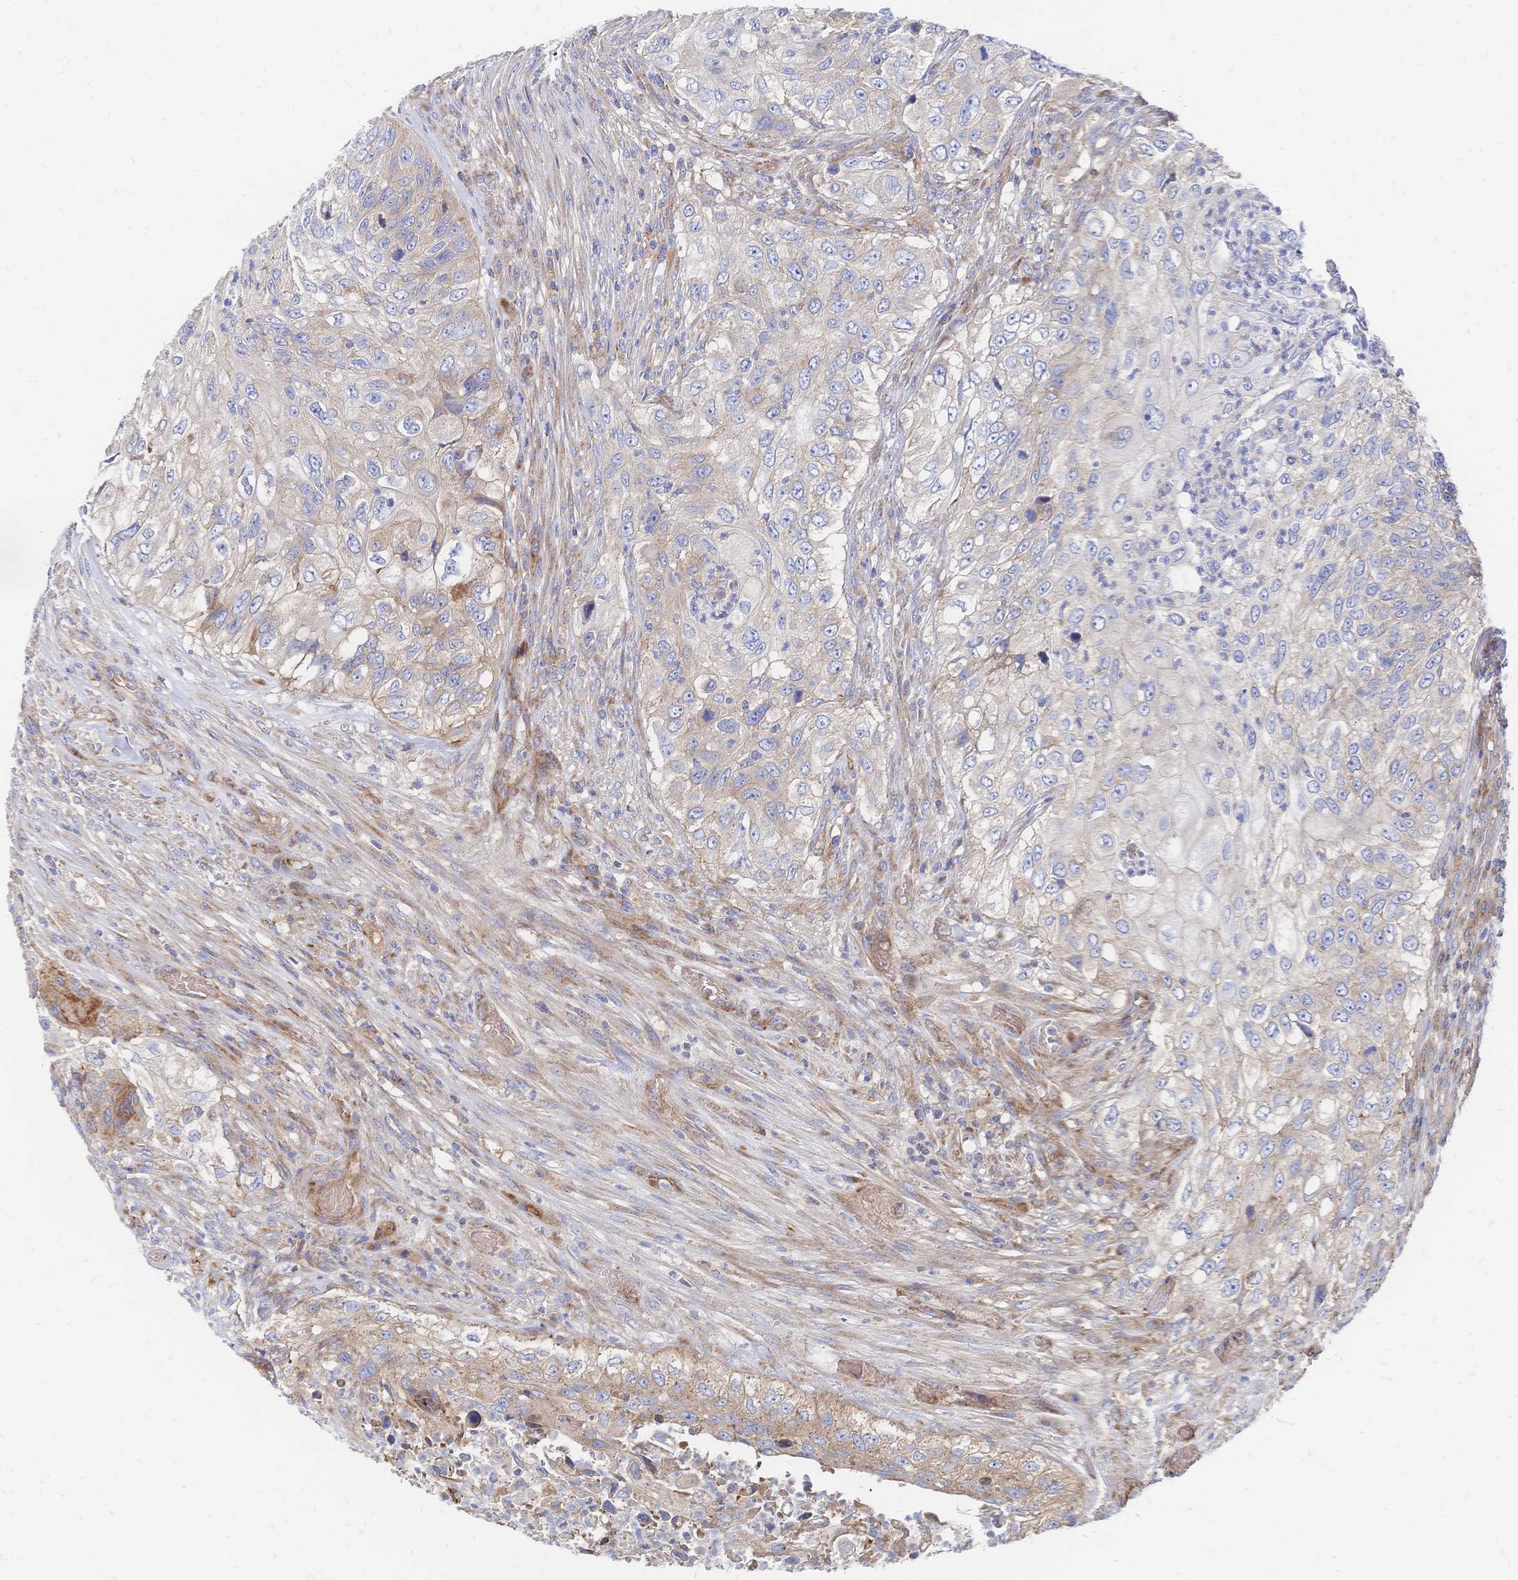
{"staining": {"intensity": "weak", "quantity": "<25%", "location": "cytoplasmic/membranous"}, "tissue": "urothelial cancer", "cell_type": "Tumor cells", "image_type": "cancer", "snomed": [{"axis": "morphology", "description": "Urothelial carcinoma, High grade"}, {"axis": "topography", "description": "Urinary bladder"}], "caption": "A micrograph of human urothelial cancer is negative for staining in tumor cells.", "gene": "SORBS1", "patient": {"sex": "female", "age": 60}}